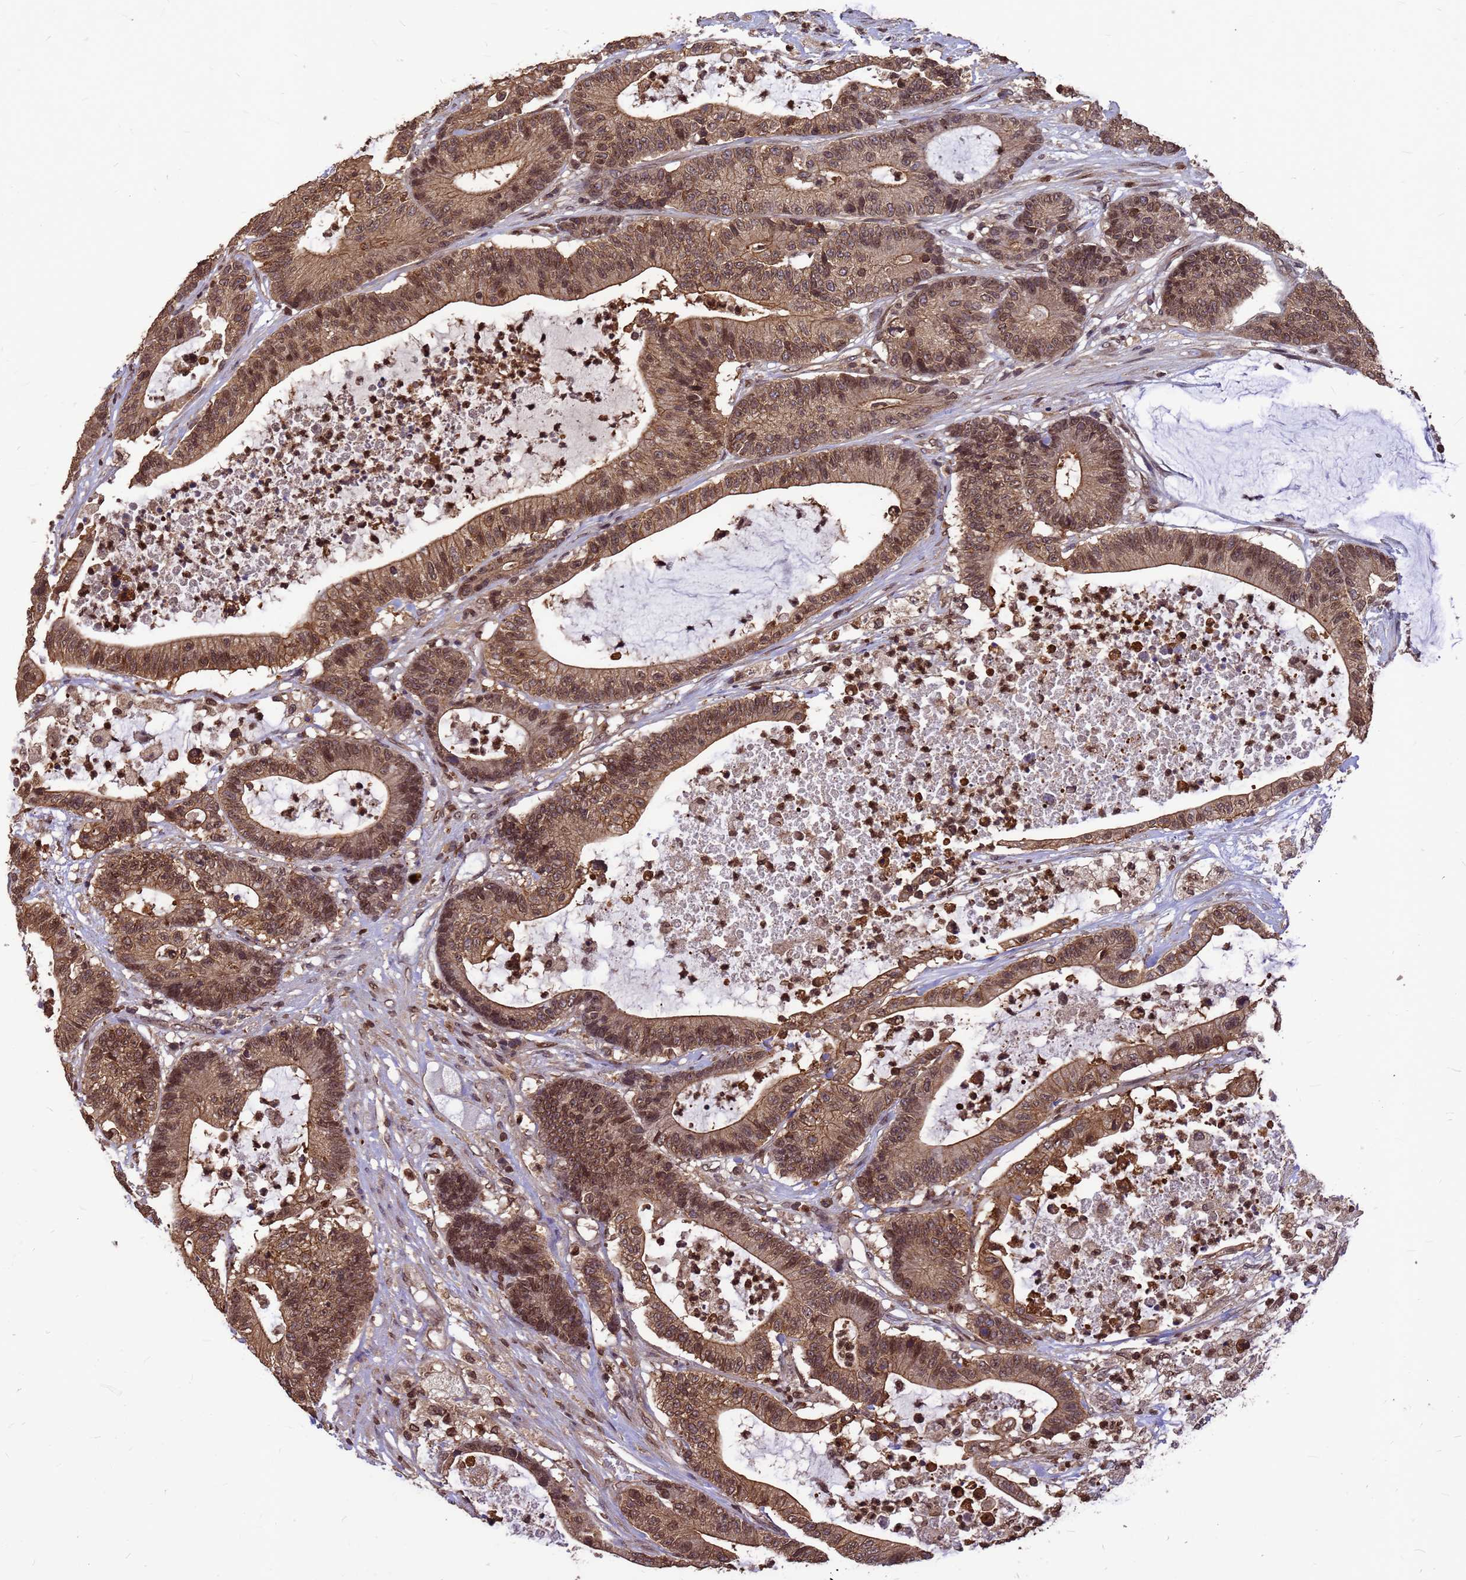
{"staining": {"intensity": "moderate", "quantity": ">75%", "location": "cytoplasmic/membranous,nuclear"}, "tissue": "colorectal cancer", "cell_type": "Tumor cells", "image_type": "cancer", "snomed": [{"axis": "morphology", "description": "Adenocarcinoma, NOS"}, {"axis": "topography", "description": "Colon"}], "caption": "Human colorectal cancer (adenocarcinoma) stained with a brown dye exhibits moderate cytoplasmic/membranous and nuclear positive expression in approximately >75% of tumor cells.", "gene": "C1orf35", "patient": {"sex": "female", "age": 84}}